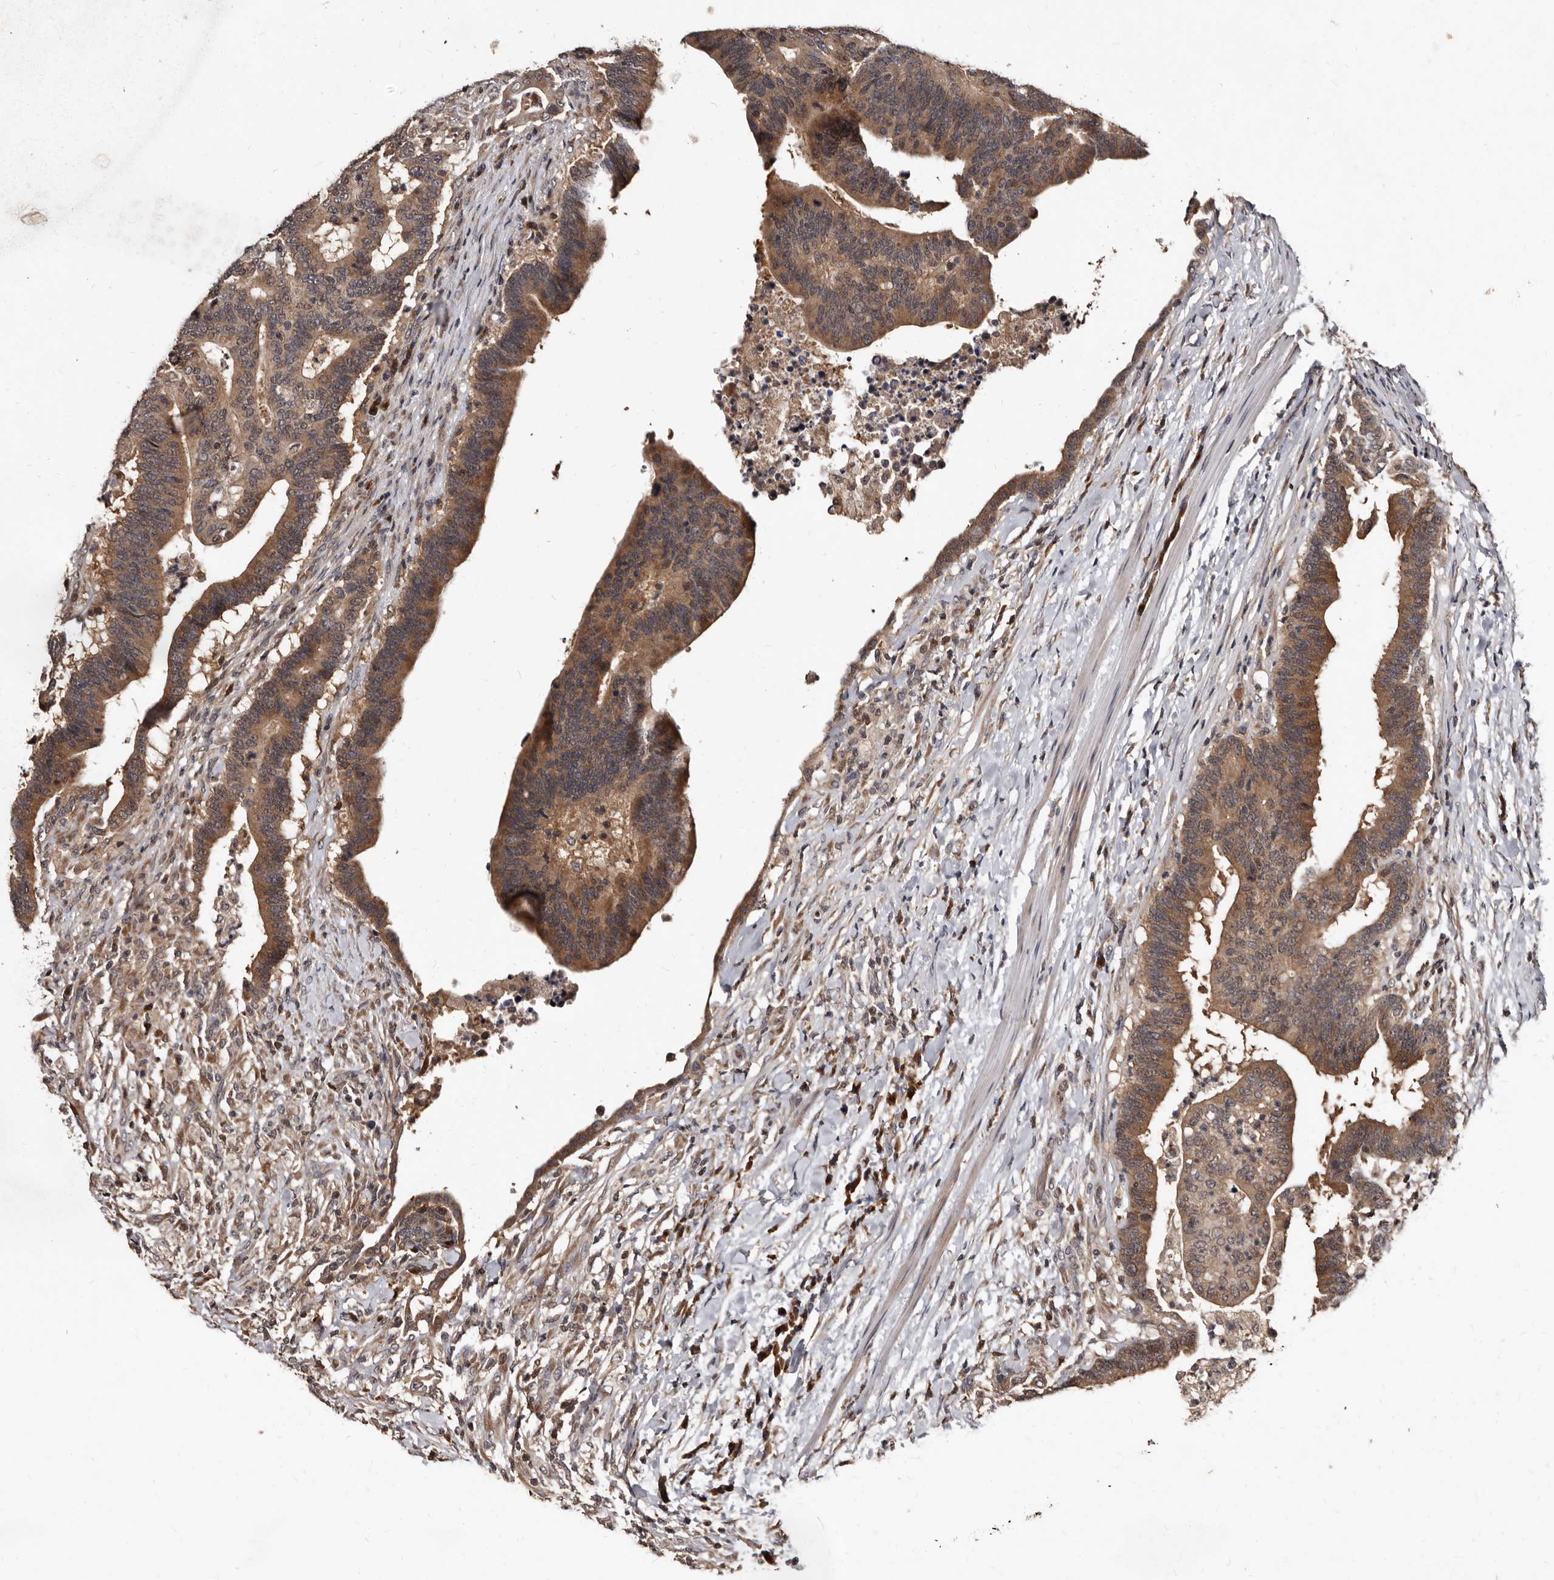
{"staining": {"intensity": "moderate", "quantity": ">75%", "location": "cytoplasmic/membranous"}, "tissue": "colorectal cancer", "cell_type": "Tumor cells", "image_type": "cancer", "snomed": [{"axis": "morphology", "description": "Adenocarcinoma, NOS"}, {"axis": "topography", "description": "Colon"}], "caption": "Protein staining by IHC exhibits moderate cytoplasmic/membranous staining in approximately >75% of tumor cells in colorectal adenocarcinoma.", "gene": "PMVK", "patient": {"sex": "female", "age": 66}}